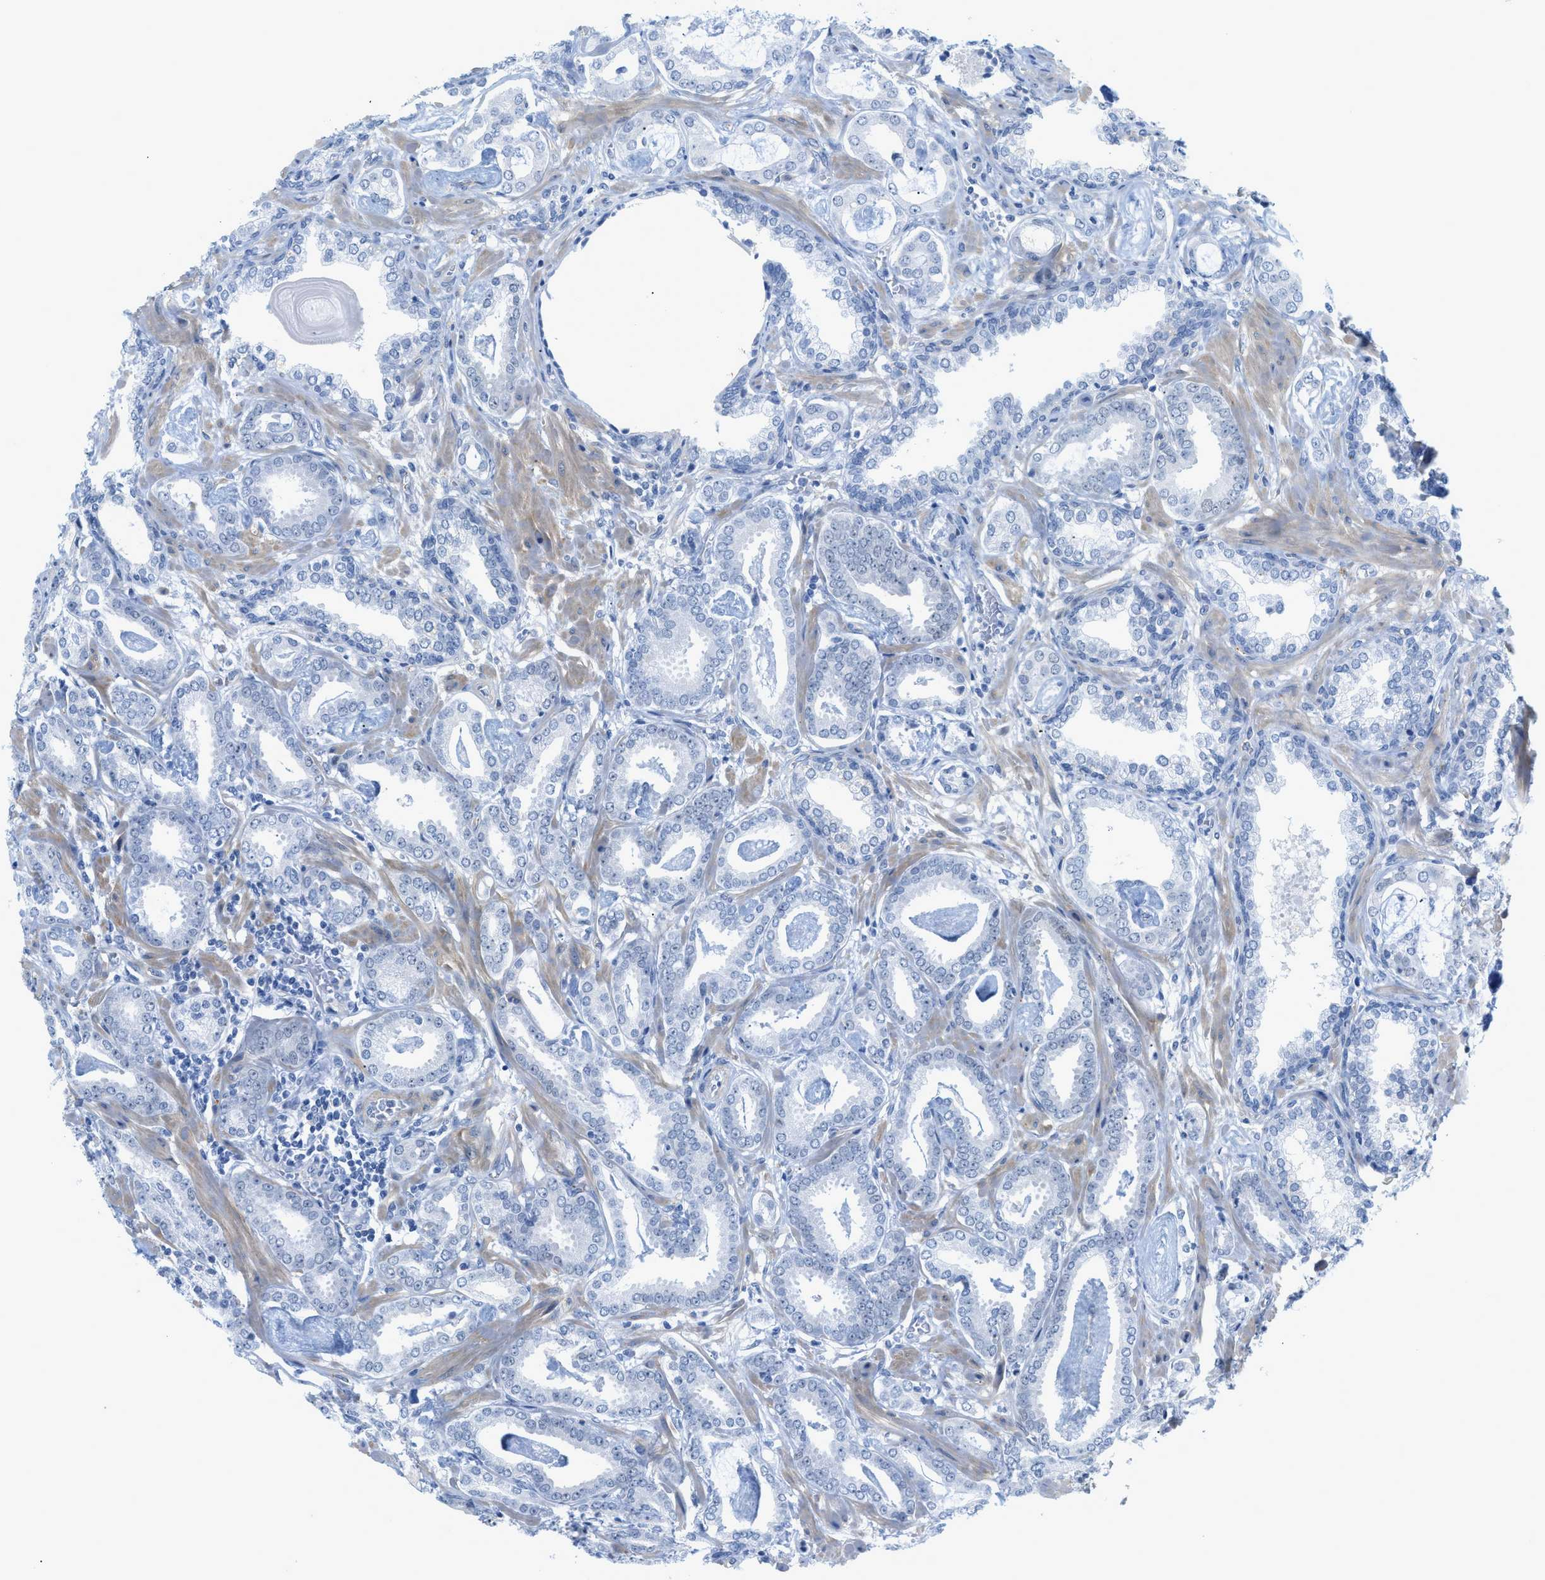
{"staining": {"intensity": "negative", "quantity": "none", "location": "none"}, "tissue": "prostate cancer", "cell_type": "Tumor cells", "image_type": "cancer", "snomed": [{"axis": "morphology", "description": "Adenocarcinoma, Low grade"}, {"axis": "topography", "description": "Prostate"}], "caption": "An immunohistochemistry micrograph of low-grade adenocarcinoma (prostate) is shown. There is no staining in tumor cells of low-grade adenocarcinoma (prostate).", "gene": "HLTF", "patient": {"sex": "male", "age": 53}}